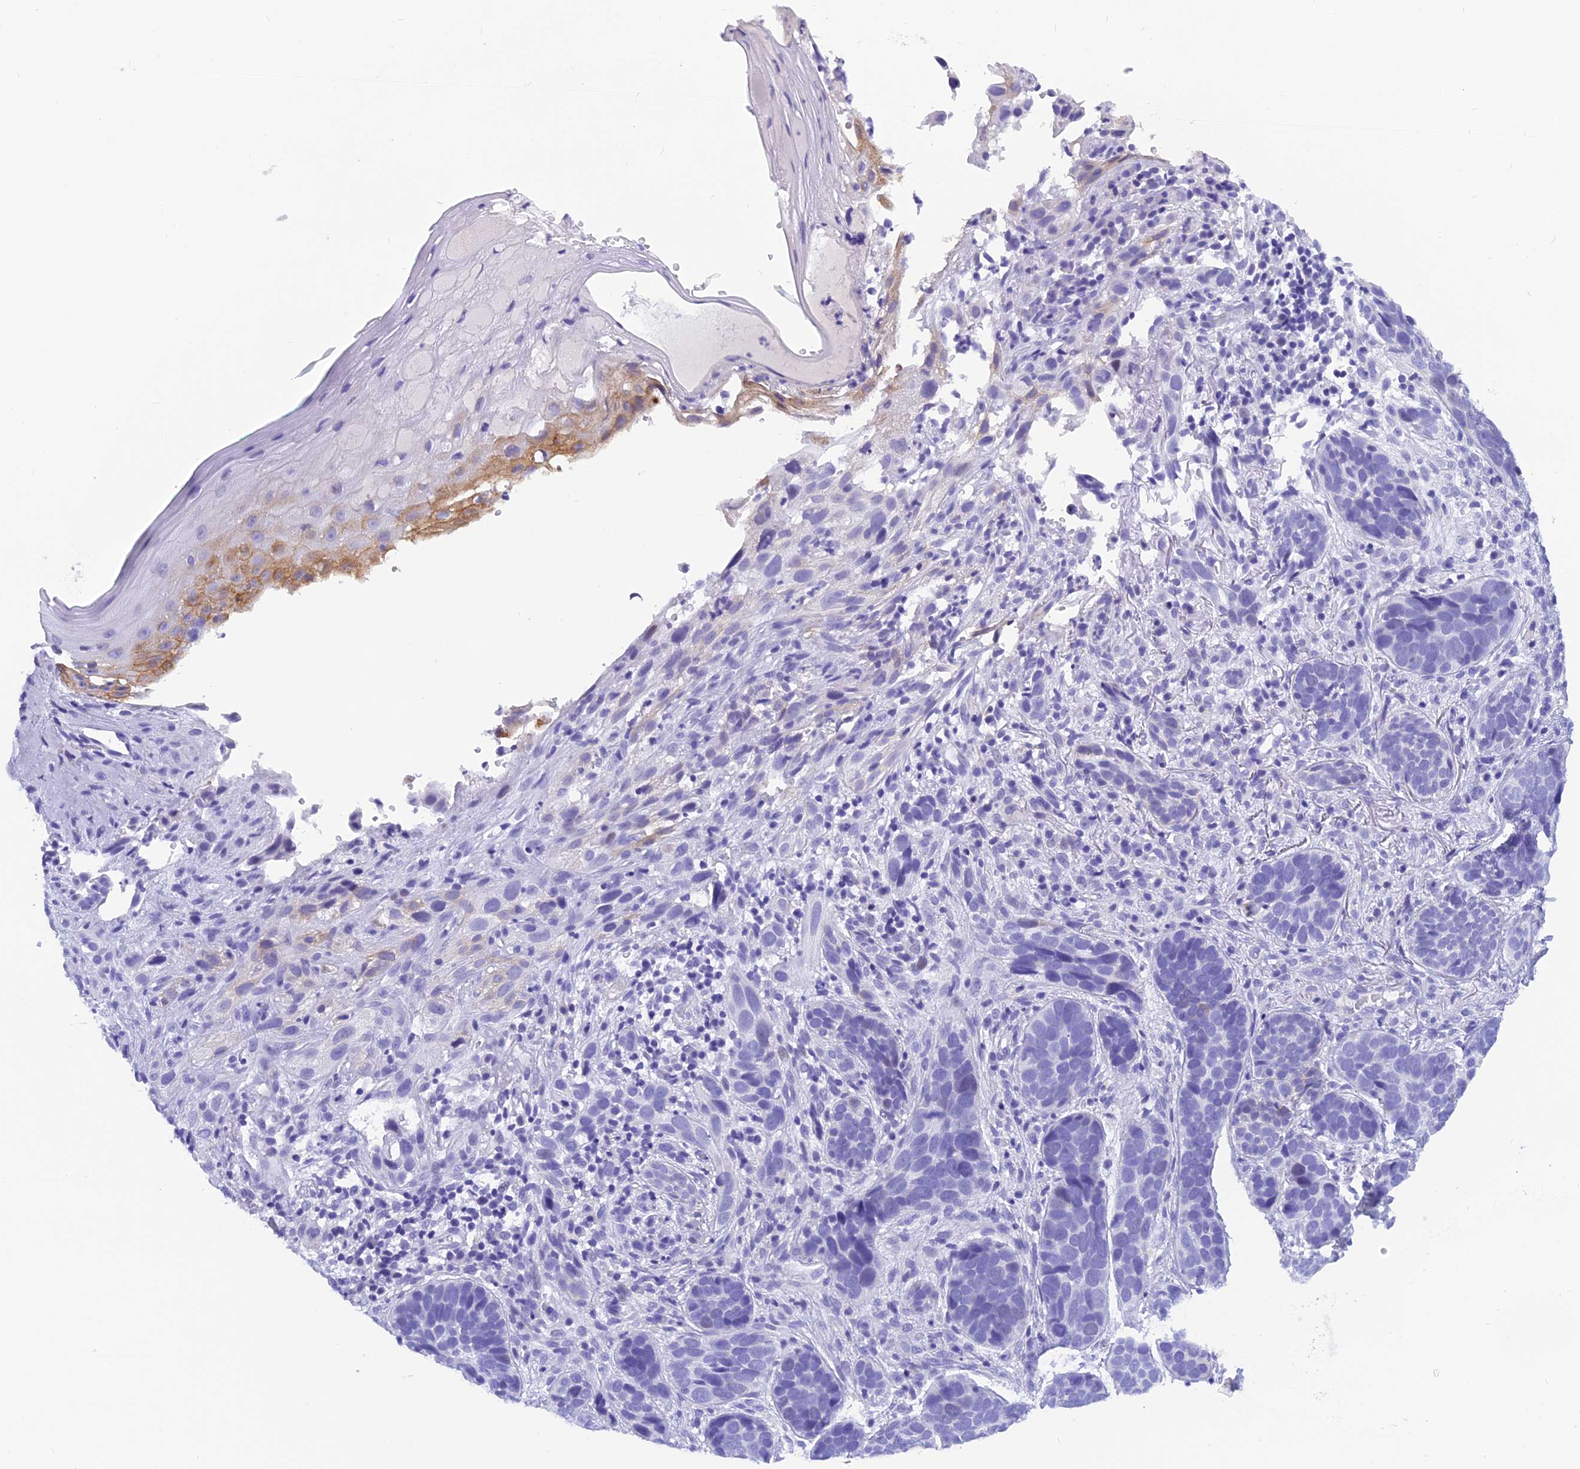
{"staining": {"intensity": "negative", "quantity": "none", "location": "none"}, "tissue": "skin cancer", "cell_type": "Tumor cells", "image_type": "cancer", "snomed": [{"axis": "morphology", "description": "Basal cell carcinoma"}, {"axis": "topography", "description": "Skin"}], "caption": "IHC photomicrograph of basal cell carcinoma (skin) stained for a protein (brown), which demonstrates no positivity in tumor cells.", "gene": "KDELR3", "patient": {"sex": "male", "age": 71}}